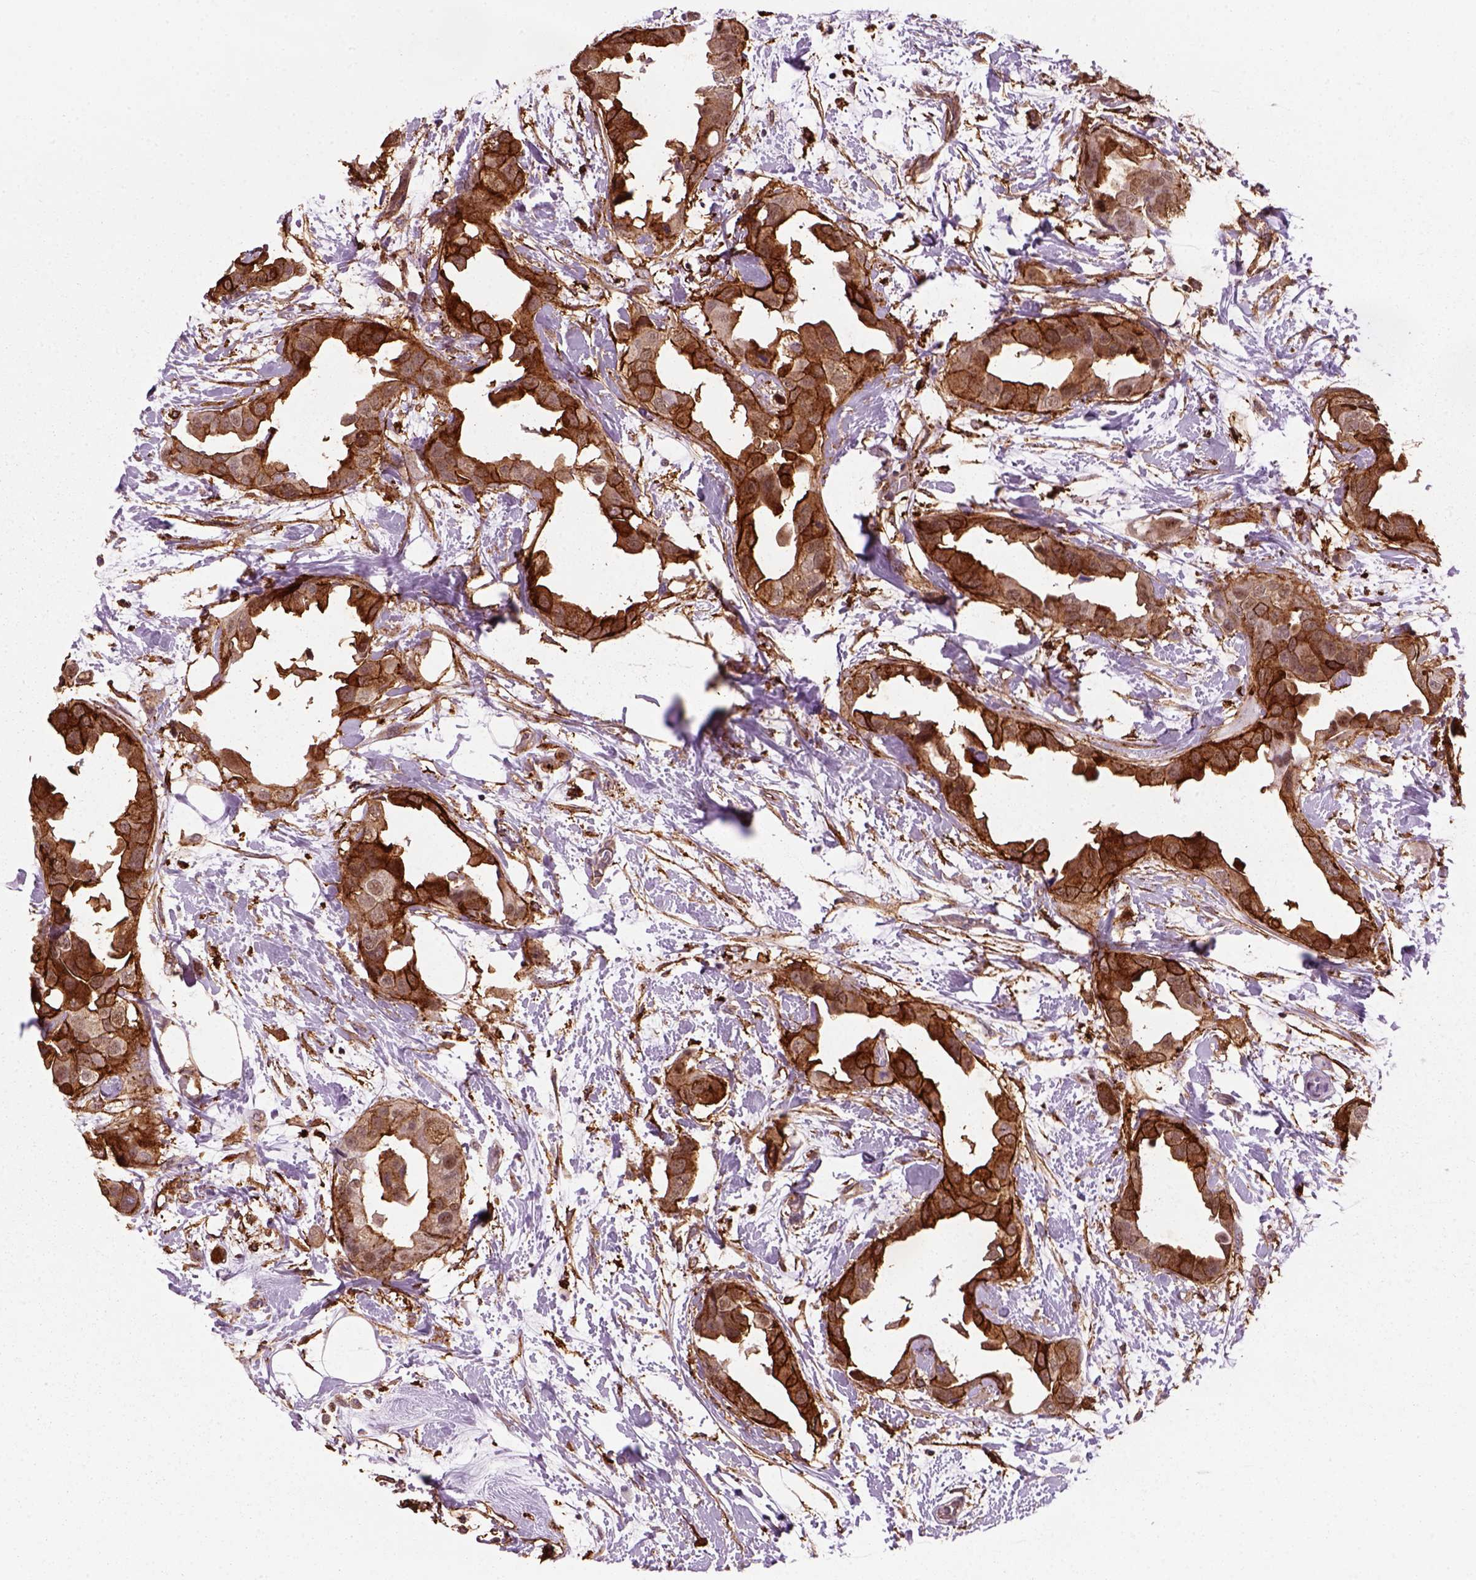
{"staining": {"intensity": "strong", "quantity": ">75%", "location": "cytoplasmic/membranous"}, "tissue": "breast cancer", "cell_type": "Tumor cells", "image_type": "cancer", "snomed": [{"axis": "morphology", "description": "Normal tissue, NOS"}, {"axis": "morphology", "description": "Duct carcinoma"}, {"axis": "topography", "description": "Breast"}], "caption": "A high amount of strong cytoplasmic/membranous positivity is appreciated in about >75% of tumor cells in intraductal carcinoma (breast) tissue.", "gene": "MARCKS", "patient": {"sex": "female", "age": 40}}